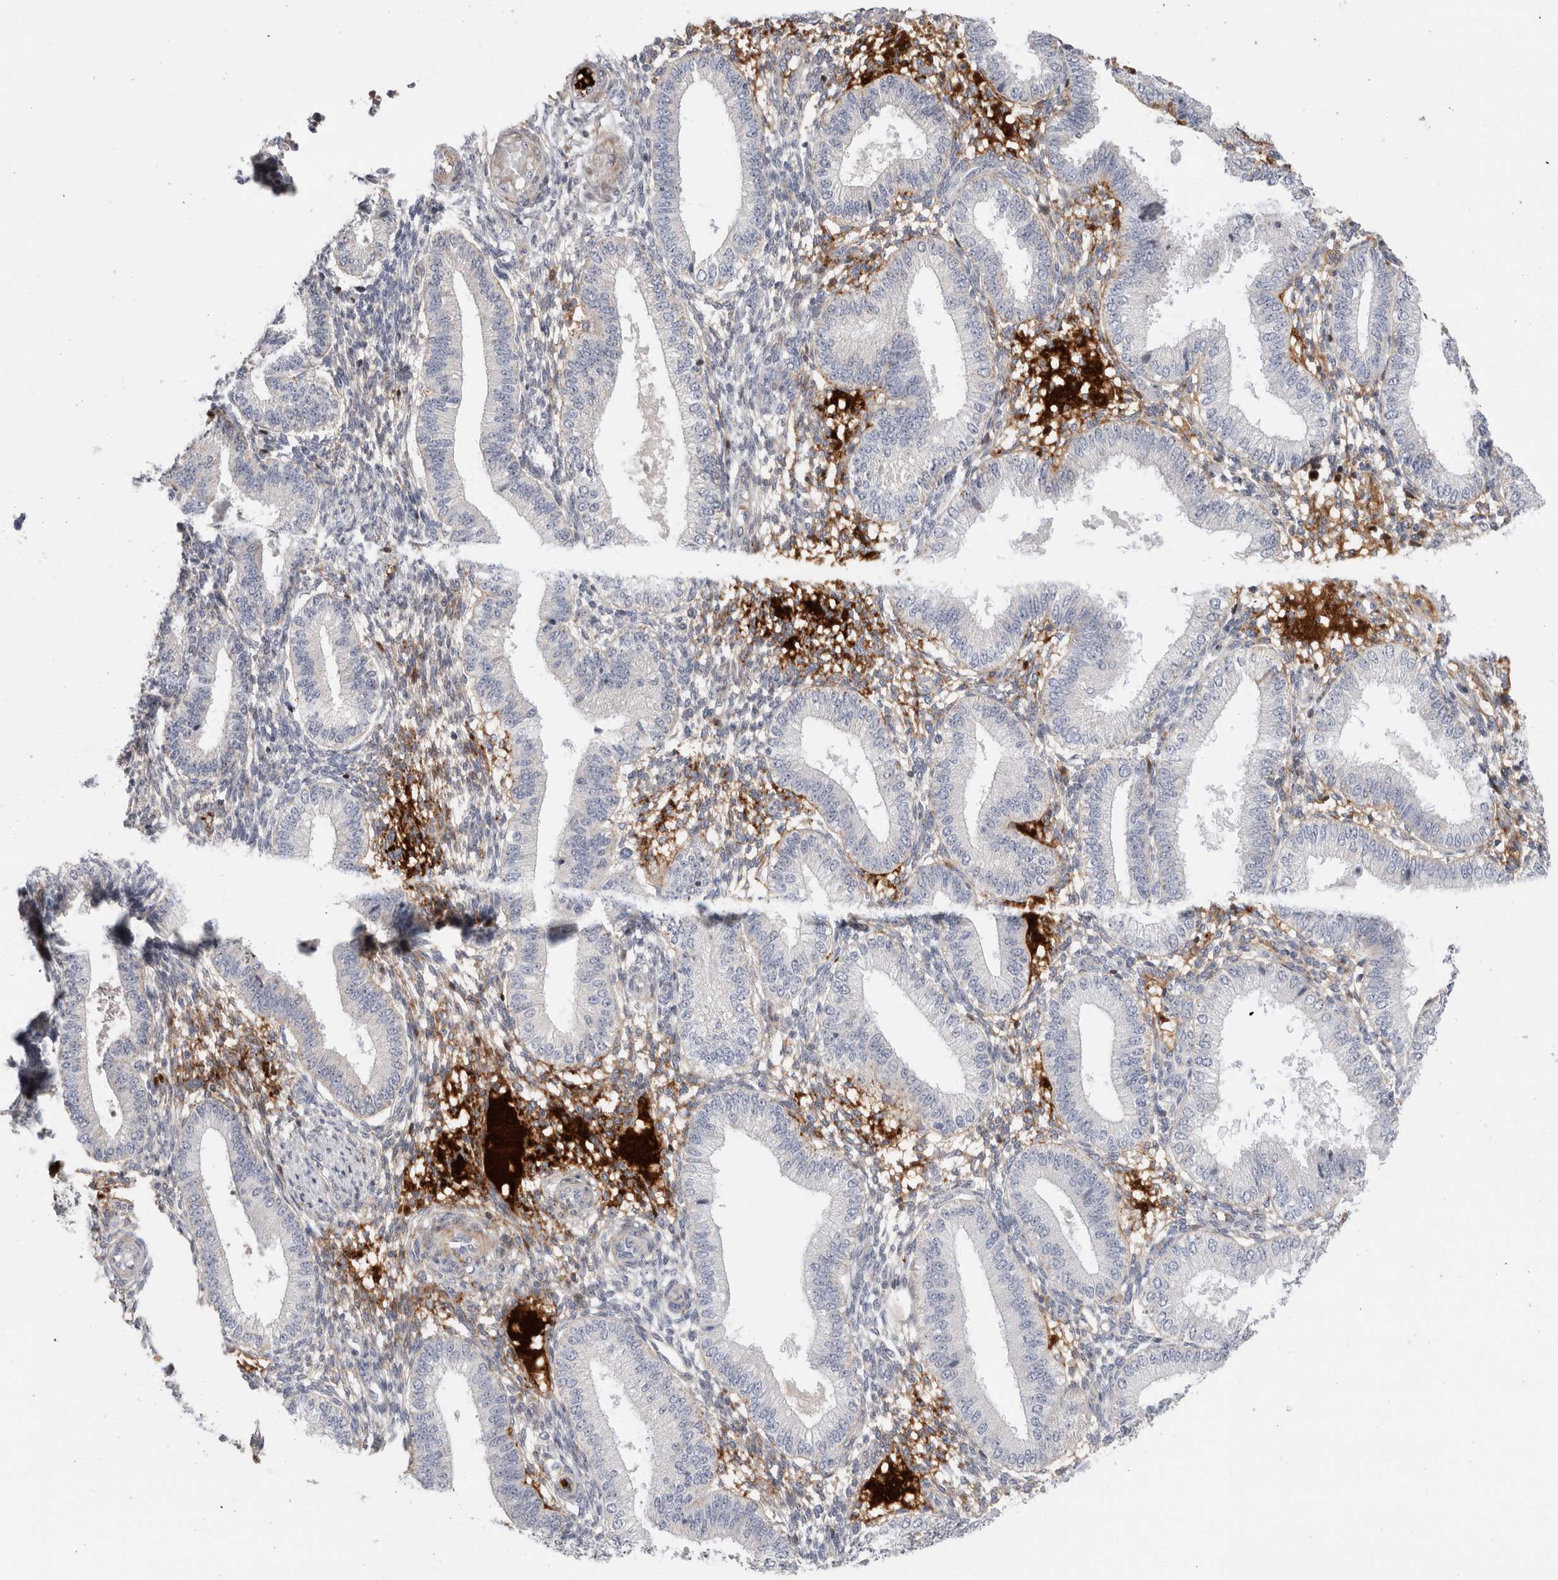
{"staining": {"intensity": "moderate", "quantity": "25%-75%", "location": "cytoplasmic/membranous"}, "tissue": "endometrium", "cell_type": "Cells in endometrial stroma", "image_type": "normal", "snomed": [{"axis": "morphology", "description": "Normal tissue, NOS"}, {"axis": "topography", "description": "Endometrium"}], "caption": "Immunohistochemical staining of benign human endometrium exhibits moderate cytoplasmic/membranous protein staining in about 25%-75% of cells in endometrial stroma. The protein of interest is stained brown, and the nuclei are stained in blue (DAB IHC with brightfield microscopy, high magnification).", "gene": "ECHDC2", "patient": {"sex": "female", "age": 39}}